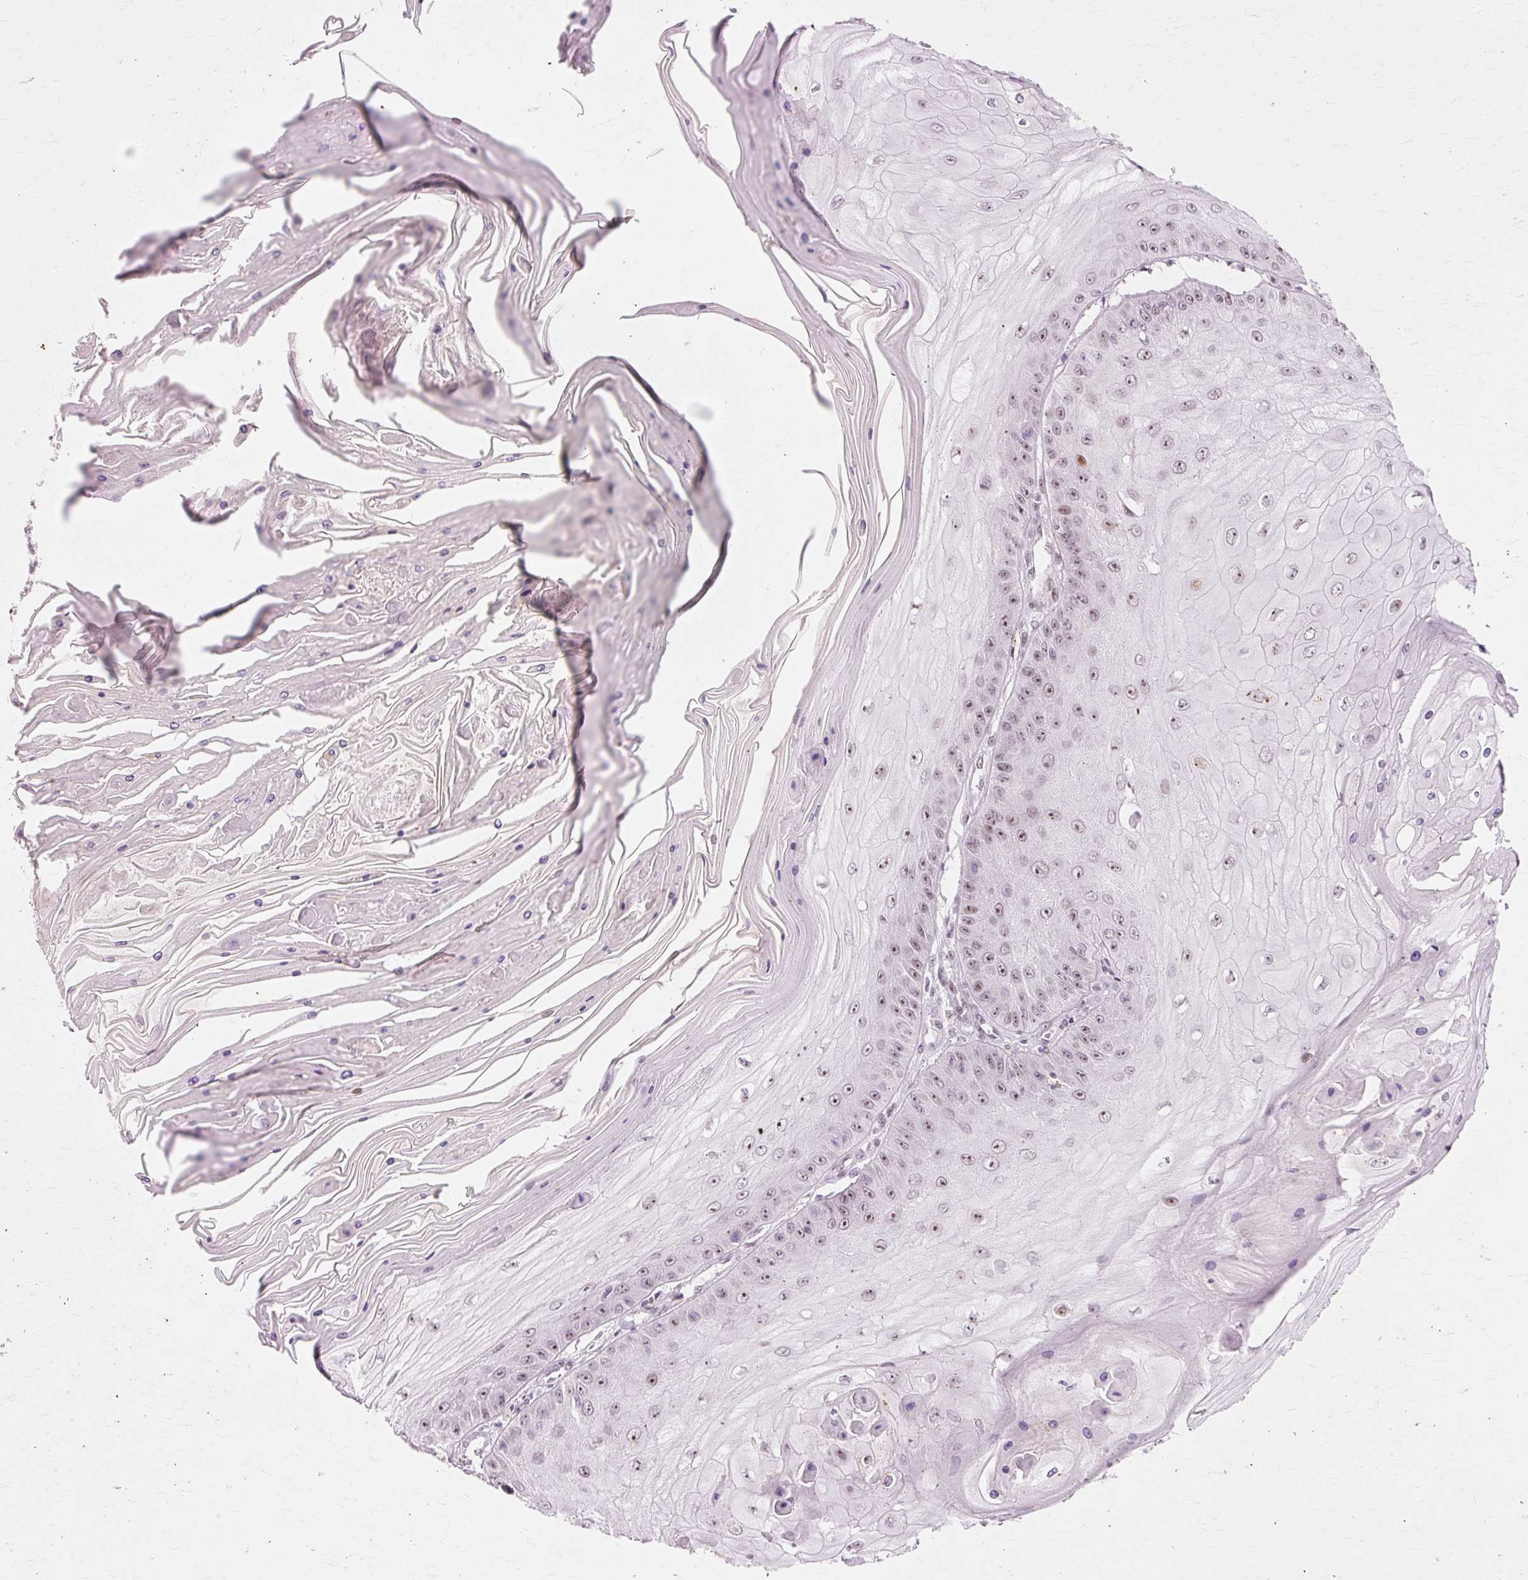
{"staining": {"intensity": "moderate", "quantity": "25%-75%", "location": "nuclear"}, "tissue": "skin cancer", "cell_type": "Tumor cells", "image_type": "cancer", "snomed": [{"axis": "morphology", "description": "Squamous cell carcinoma, NOS"}, {"axis": "topography", "description": "Skin"}], "caption": "IHC (DAB (3,3'-diaminobenzidine)) staining of skin squamous cell carcinoma reveals moderate nuclear protein positivity in about 25%-75% of tumor cells.", "gene": "MACROD2", "patient": {"sex": "male", "age": 70}}